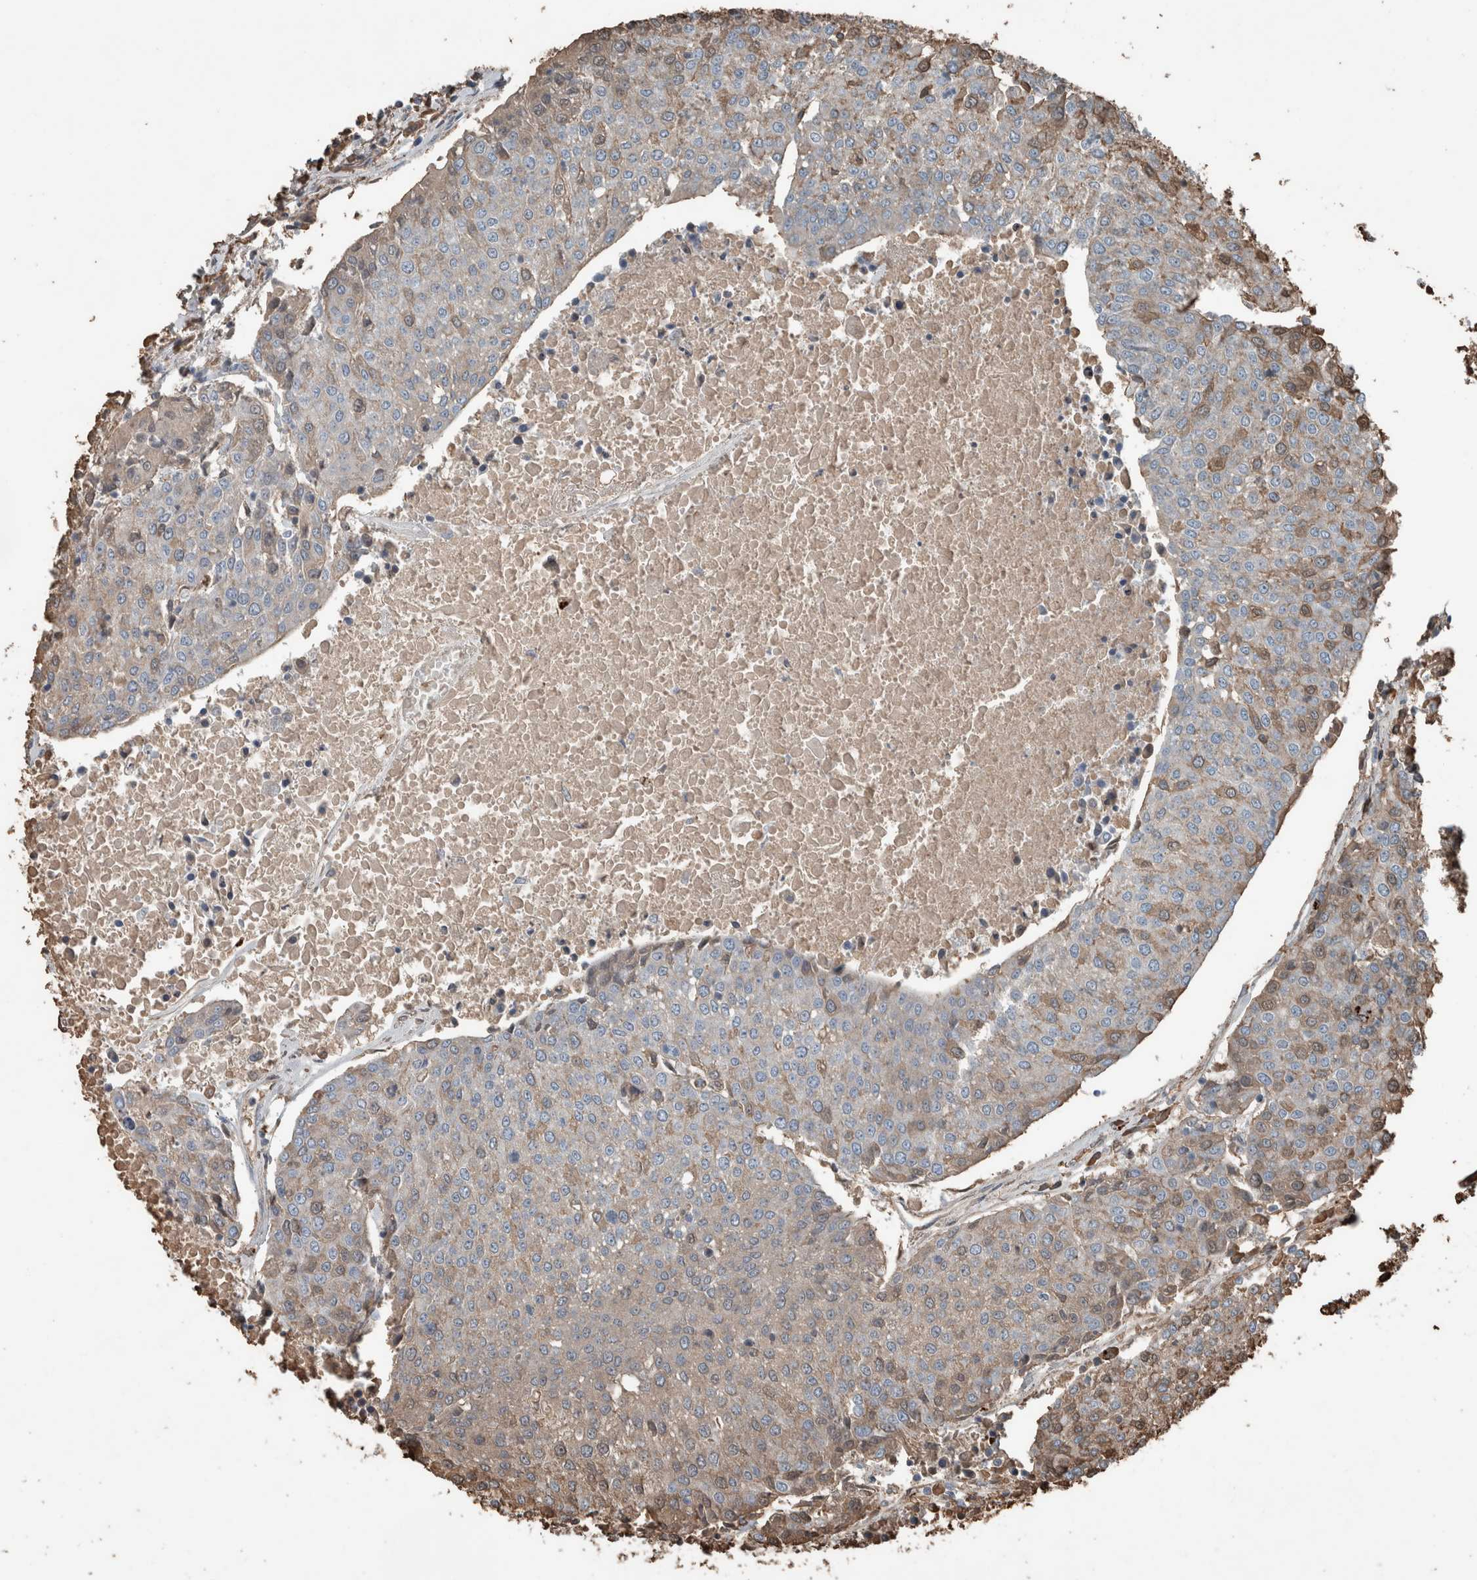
{"staining": {"intensity": "moderate", "quantity": "<25%", "location": "cytoplasmic/membranous"}, "tissue": "urothelial cancer", "cell_type": "Tumor cells", "image_type": "cancer", "snomed": [{"axis": "morphology", "description": "Urothelial carcinoma, High grade"}, {"axis": "topography", "description": "Urinary bladder"}], "caption": "Immunohistochemical staining of high-grade urothelial carcinoma shows low levels of moderate cytoplasmic/membranous protein staining in approximately <25% of tumor cells.", "gene": "USP34", "patient": {"sex": "female", "age": 85}}